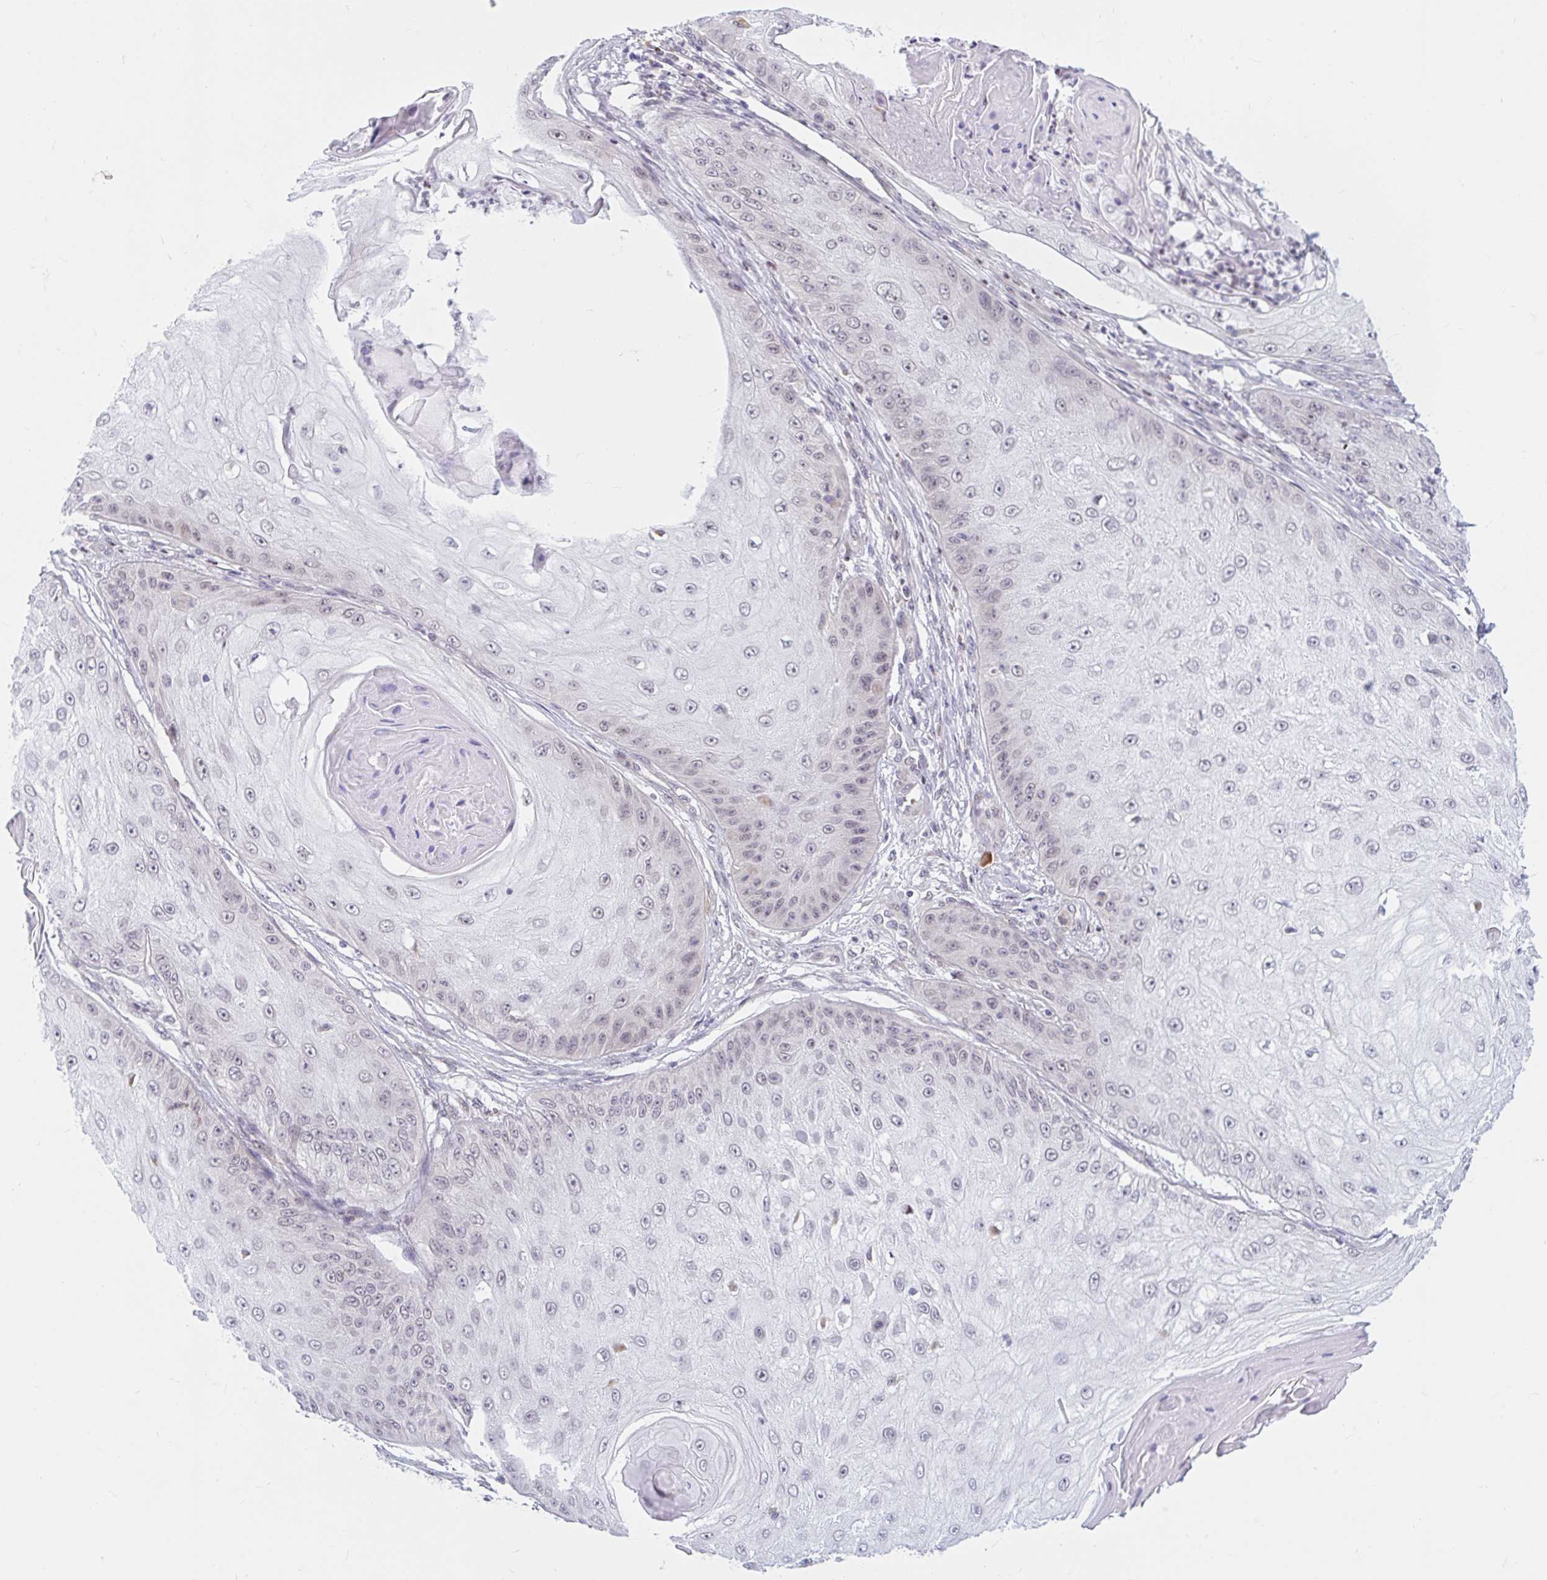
{"staining": {"intensity": "negative", "quantity": "none", "location": "none"}, "tissue": "skin cancer", "cell_type": "Tumor cells", "image_type": "cancer", "snomed": [{"axis": "morphology", "description": "Squamous cell carcinoma, NOS"}, {"axis": "topography", "description": "Skin"}], "caption": "Immunohistochemistry (IHC) image of neoplastic tissue: human skin cancer stained with DAB reveals no significant protein positivity in tumor cells.", "gene": "SRSF10", "patient": {"sex": "male", "age": 70}}